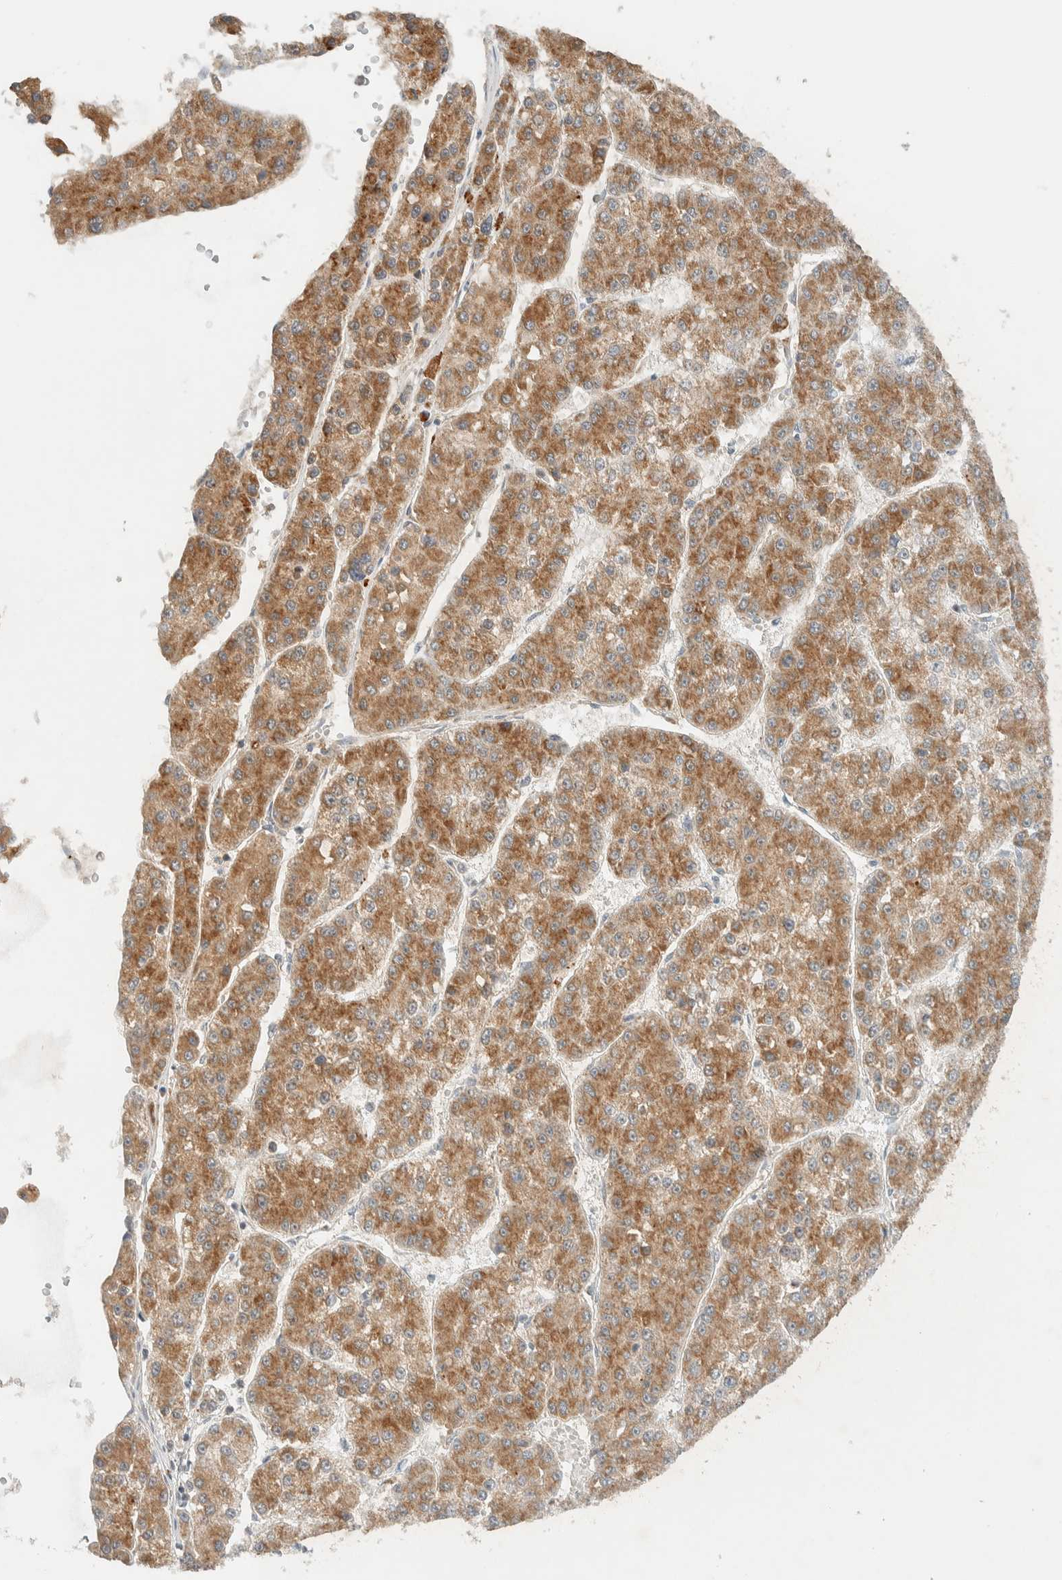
{"staining": {"intensity": "moderate", "quantity": ">75%", "location": "cytoplasmic/membranous"}, "tissue": "liver cancer", "cell_type": "Tumor cells", "image_type": "cancer", "snomed": [{"axis": "morphology", "description": "Carcinoma, Hepatocellular, NOS"}, {"axis": "topography", "description": "Liver"}], "caption": "Tumor cells demonstrate medium levels of moderate cytoplasmic/membranous expression in approximately >75% of cells in hepatocellular carcinoma (liver).", "gene": "MRPL41", "patient": {"sex": "female", "age": 73}}